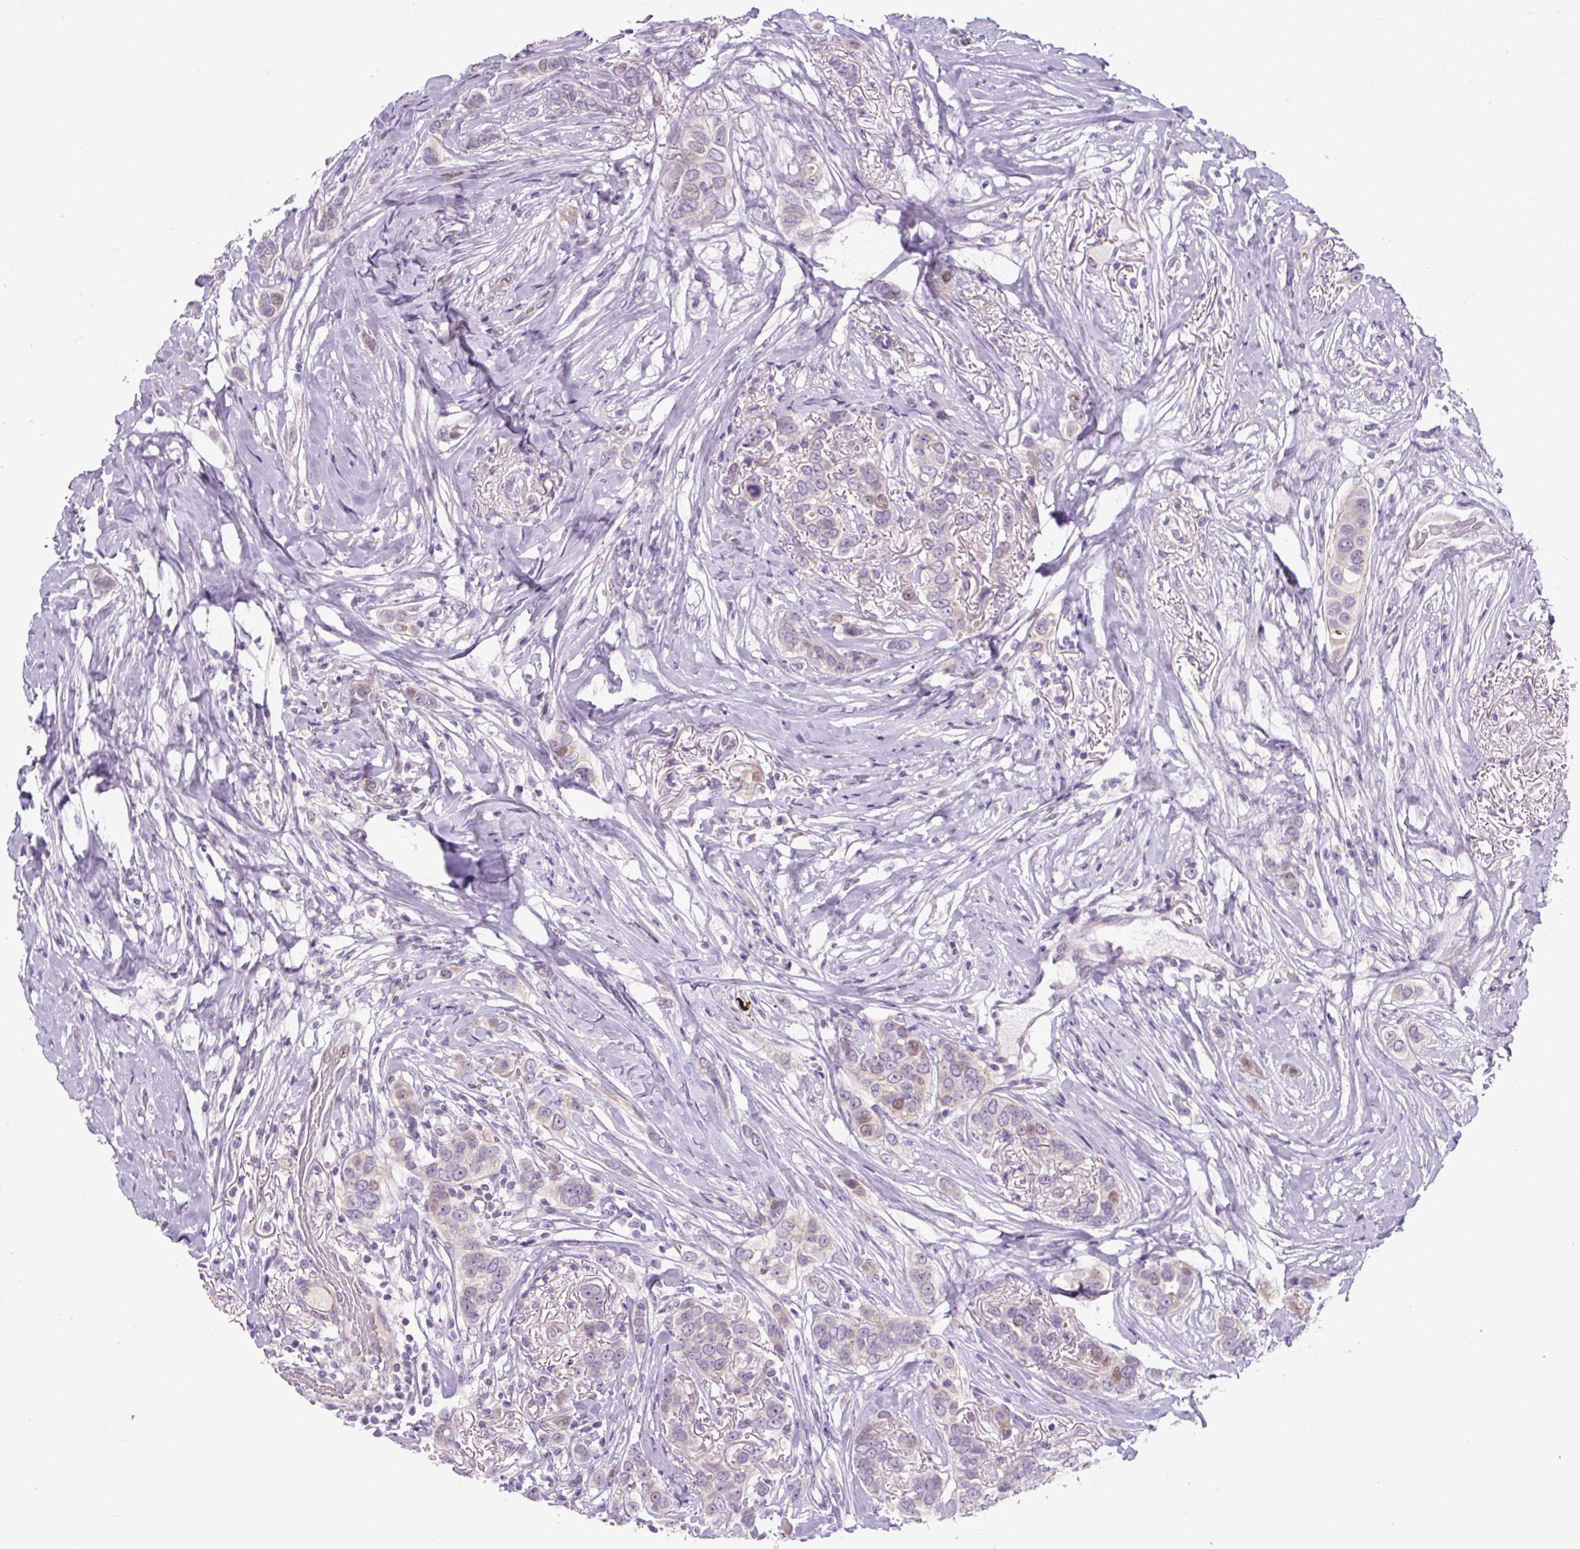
{"staining": {"intensity": "weak", "quantity": "<25%", "location": "cytoplasmic/membranous,nuclear"}, "tissue": "breast cancer", "cell_type": "Tumor cells", "image_type": "cancer", "snomed": [{"axis": "morphology", "description": "Lobular carcinoma"}, {"axis": "topography", "description": "Breast"}], "caption": "Tumor cells show no significant protein positivity in breast cancer.", "gene": "ADAMTS19", "patient": {"sex": "female", "age": 51}}